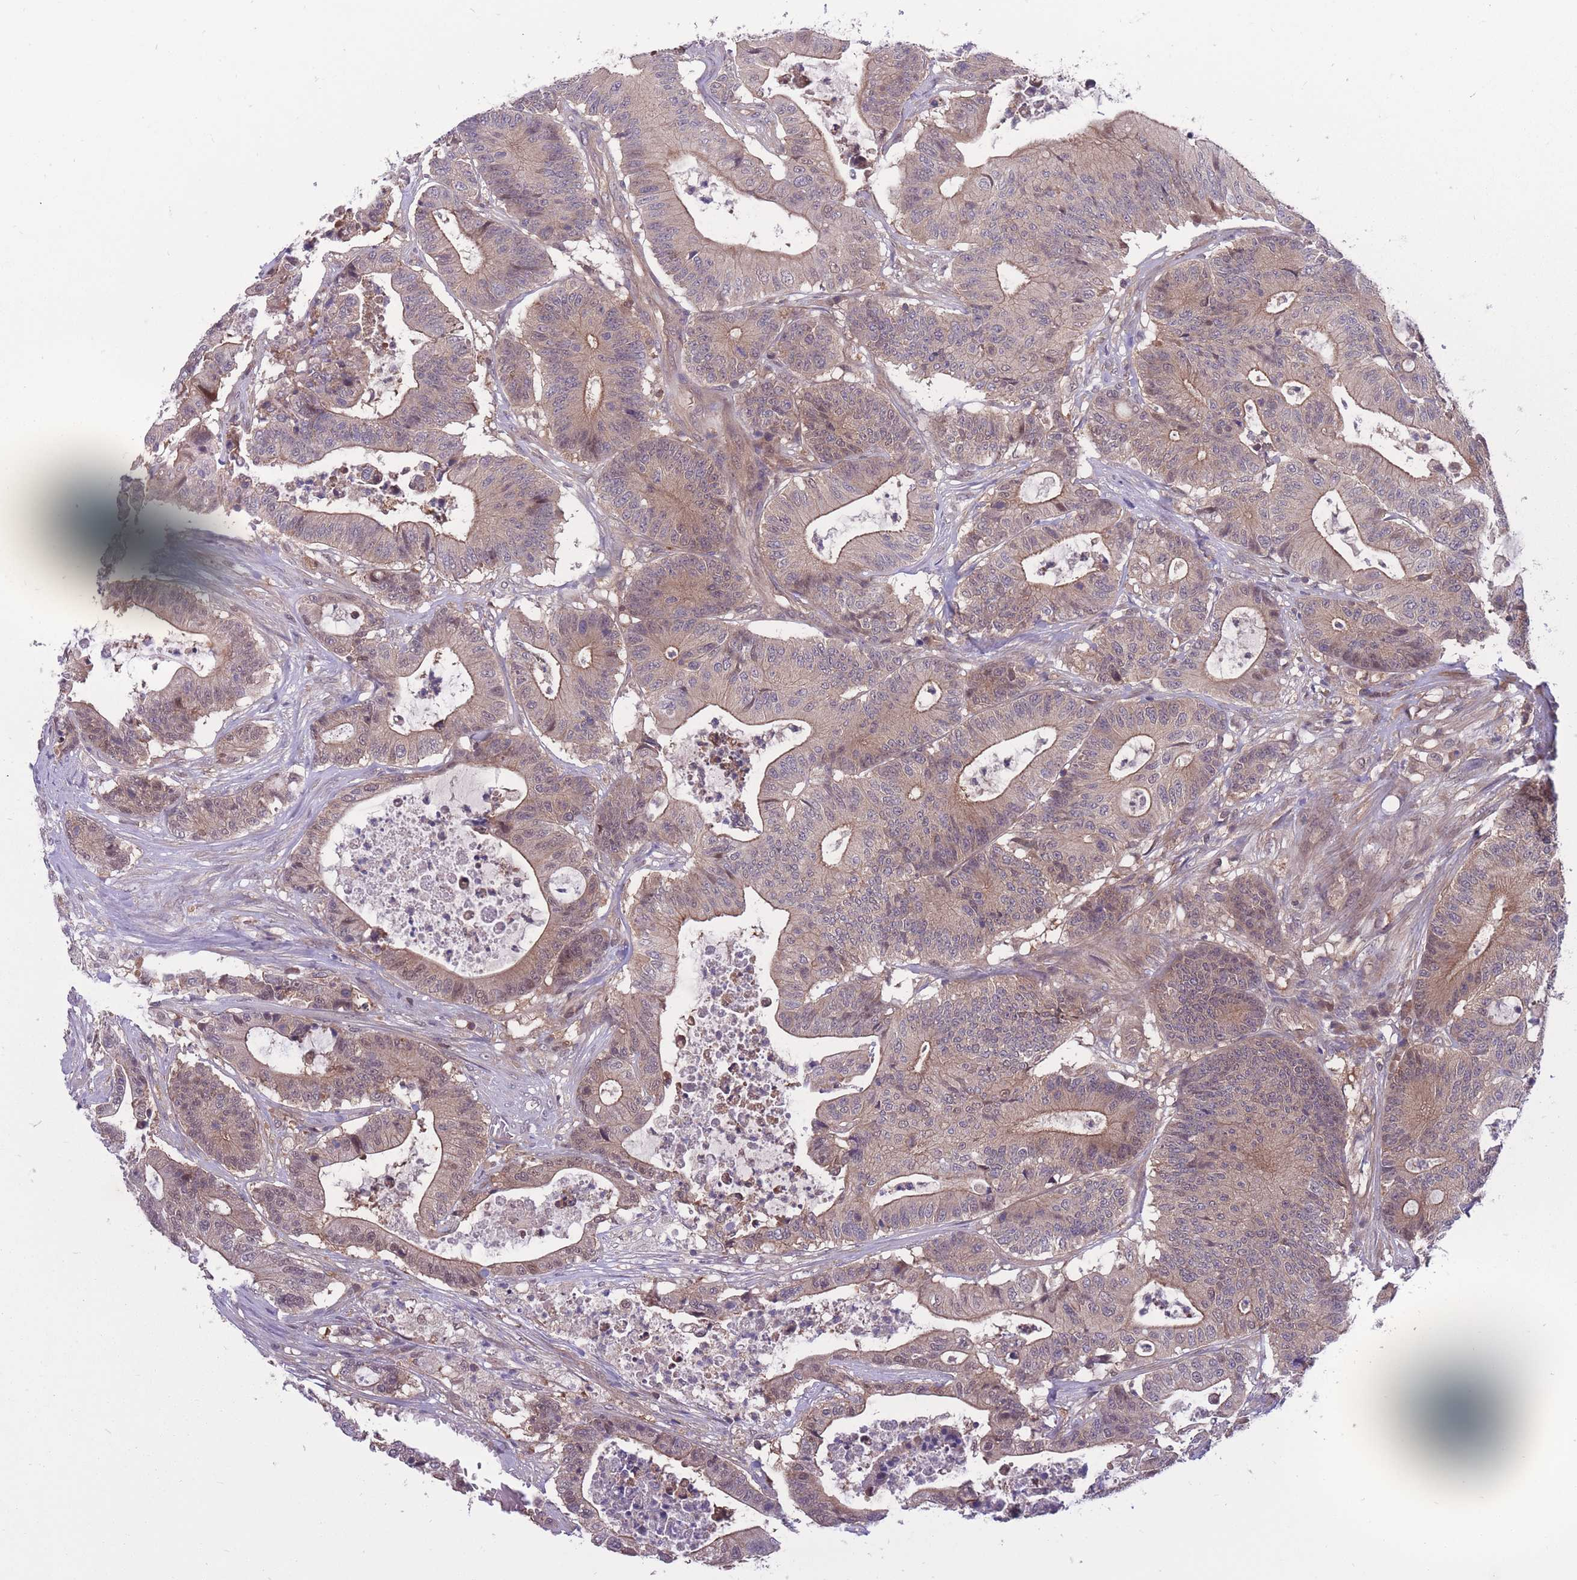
{"staining": {"intensity": "moderate", "quantity": "25%-75%", "location": "cytoplasmic/membranous"}, "tissue": "colorectal cancer", "cell_type": "Tumor cells", "image_type": "cancer", "snomed": [{"axis": "morphology", "description": "Adenocarcinoma, NOS"}, {"axis": "topography", "description": "Colon"}], "caption": "Protein staining reveals moderate cytoplasmic/membranous expression in approximately 25%-75% of tumor cells in adenocarcinoma (colorectal). Using DAB (3,3'-diaminobenzidine) (brown) and hematoxylin (blue) stains, captured at high magnification using brightfield microscopy.", "gene": "UBE2N", "patient": {"sex": "female", "age": 84}}